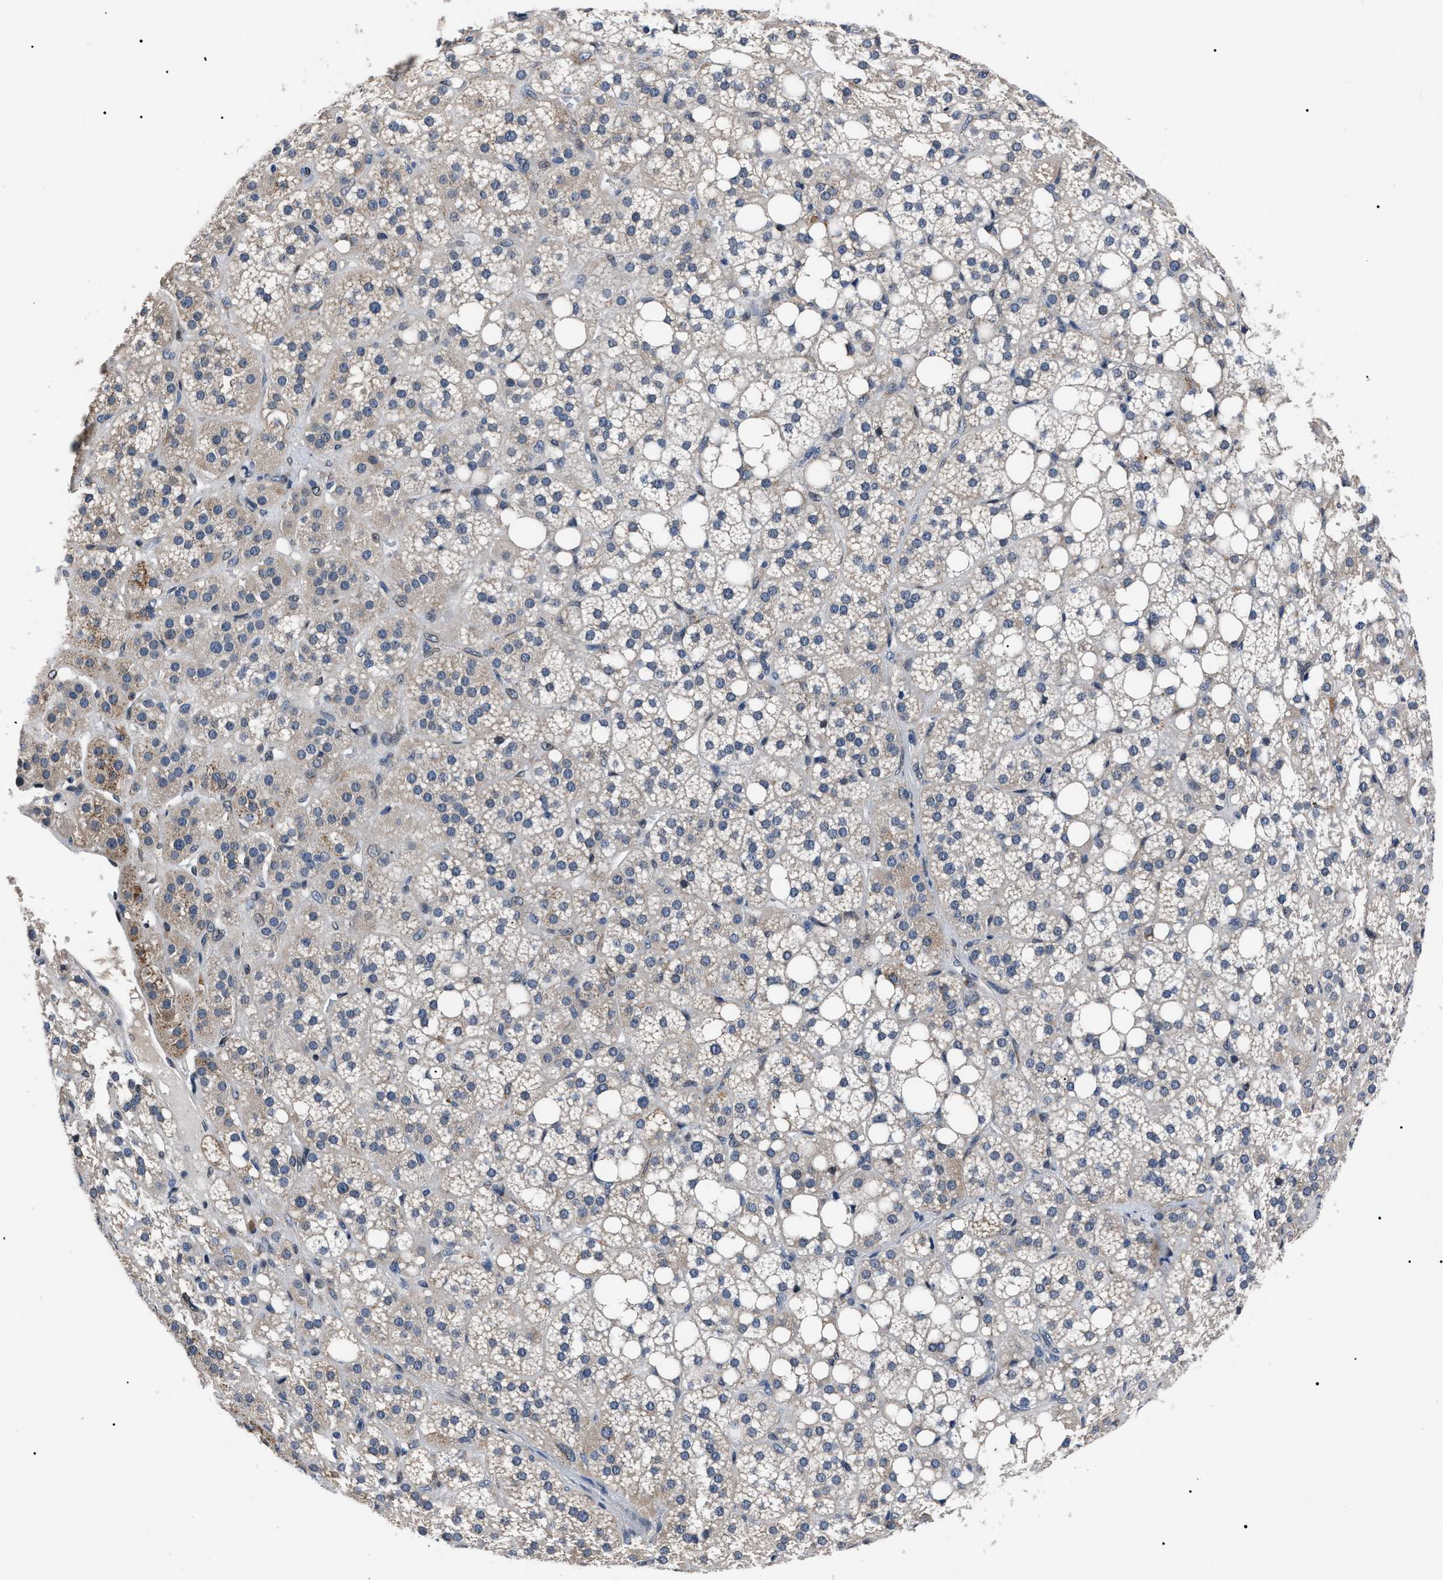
{"staining": {"intensity": "moderate", "quantity": "<25%", "location": "cytoplasmic/membranous"}, "tissue": "adrenal gland", "cell_type": "Glandular cells", "image_type": "normal", "snomed": [{"axis": "morphology", "description": "Normal tissue, NOS"}, {"axis": "topography", "description": "Adrenal gland"}], "caption": "Protein staining by immunohistochemistry shows moderate cytoplasmic/membranous expression in about <25% of glandular cells in benign adrenal gland. The protein is stained brown, and the nuclei are stained in blue (DAB (3,3'-diaminobenzidine) IHC with brightfield microscopy, high magnification).", "gene": "LRRC14", "patient": {"sex": "female", "age": 59}}